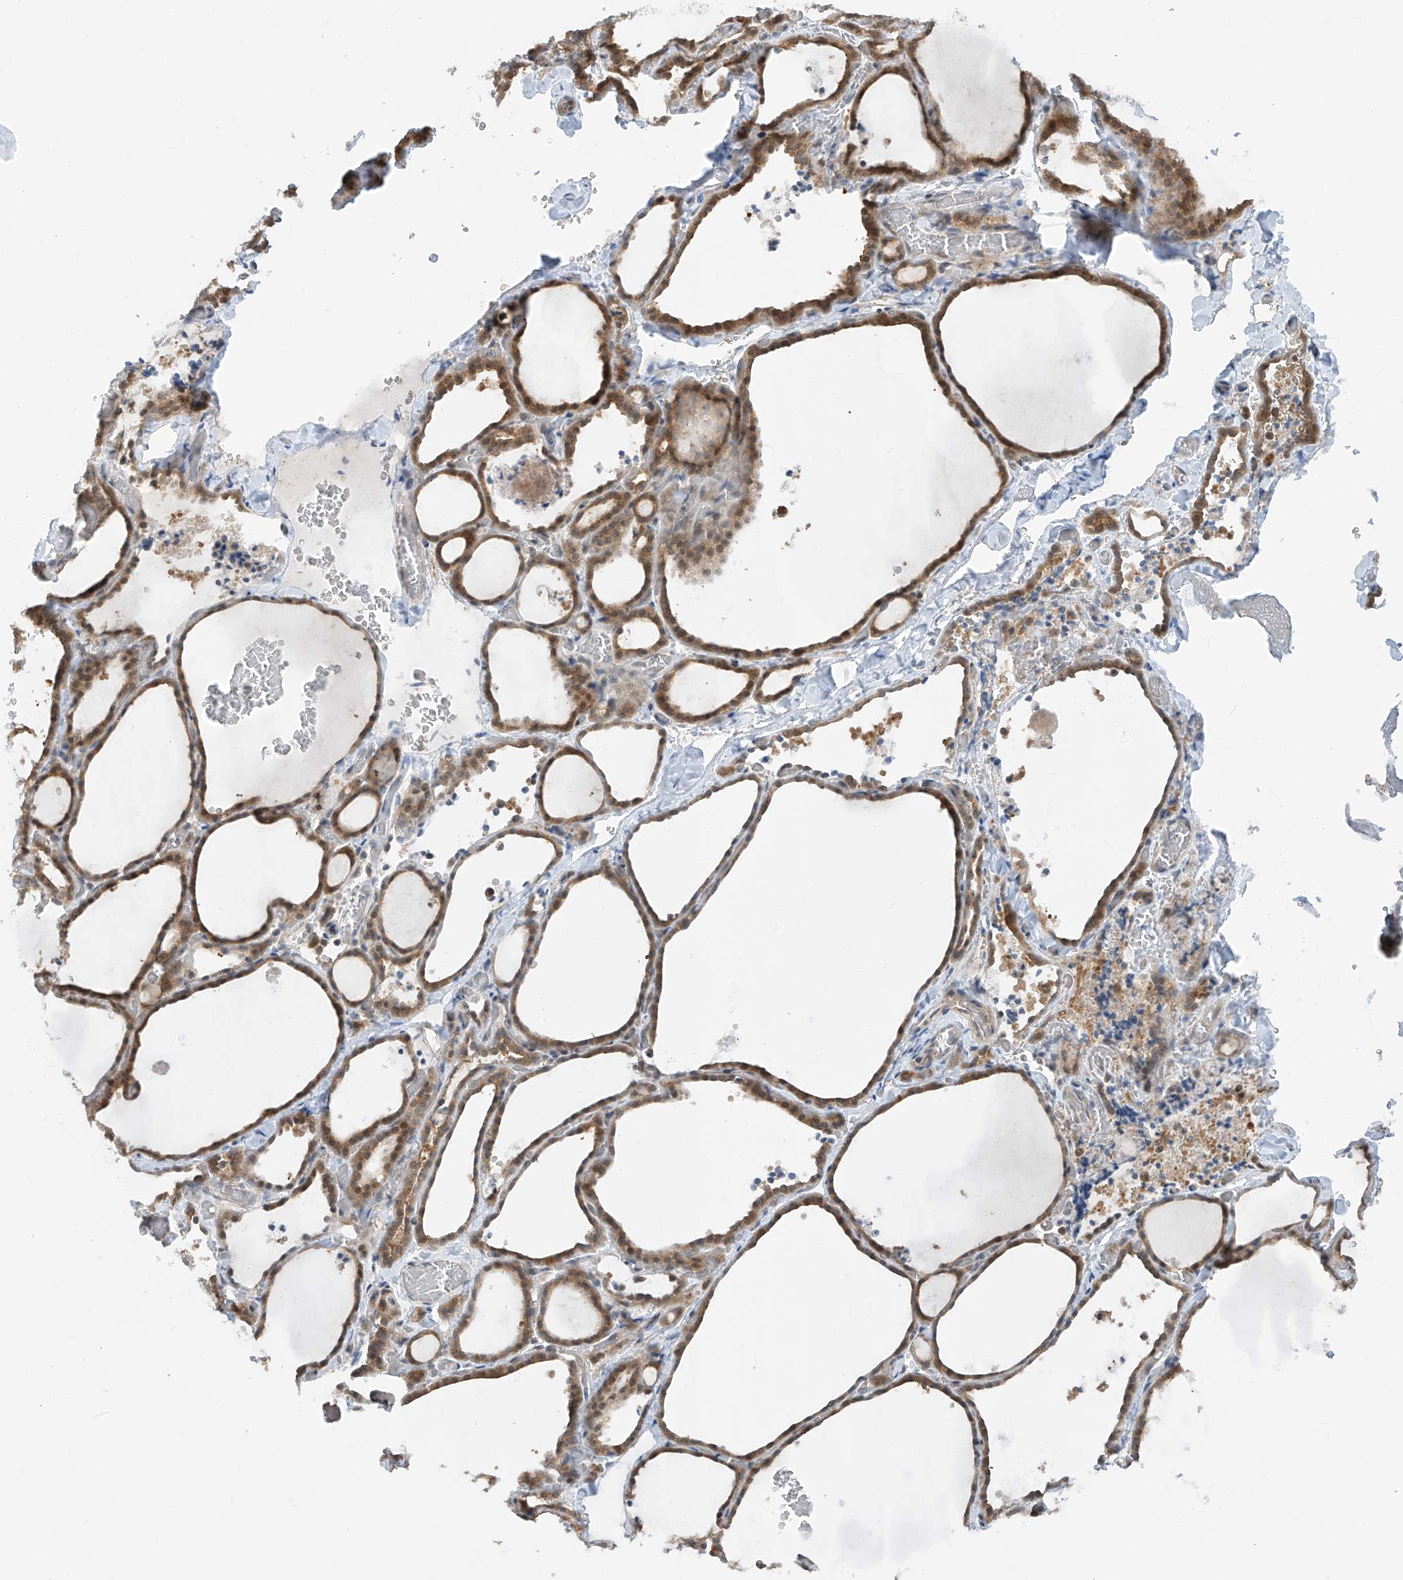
{"staining": {"intensity": "moderate", "quantity": ">75%", "location": "cytoplasmic/membranous"}, "tissue": "thyroid gland", "cell_type": "Glandular cells", "image_type": "normal", "snomed": [{"axis": "morphology", "description": "Normal tissue, NOS"}, {"axis": "topography", "description": "Thyroid gland"}], "caption": "Immunohistochemical staining of unremarkable thyroid gland reveals medium levels of moderate cytoplasmic/membranous positivity in about >75% of glandular cells. (DAB (3,3'-diaminobenzidine) IHC, brown staining for protein, blue staining for nuclei).", "gene": "TTC38", "patient": {"sex": "female", "age": 22}}